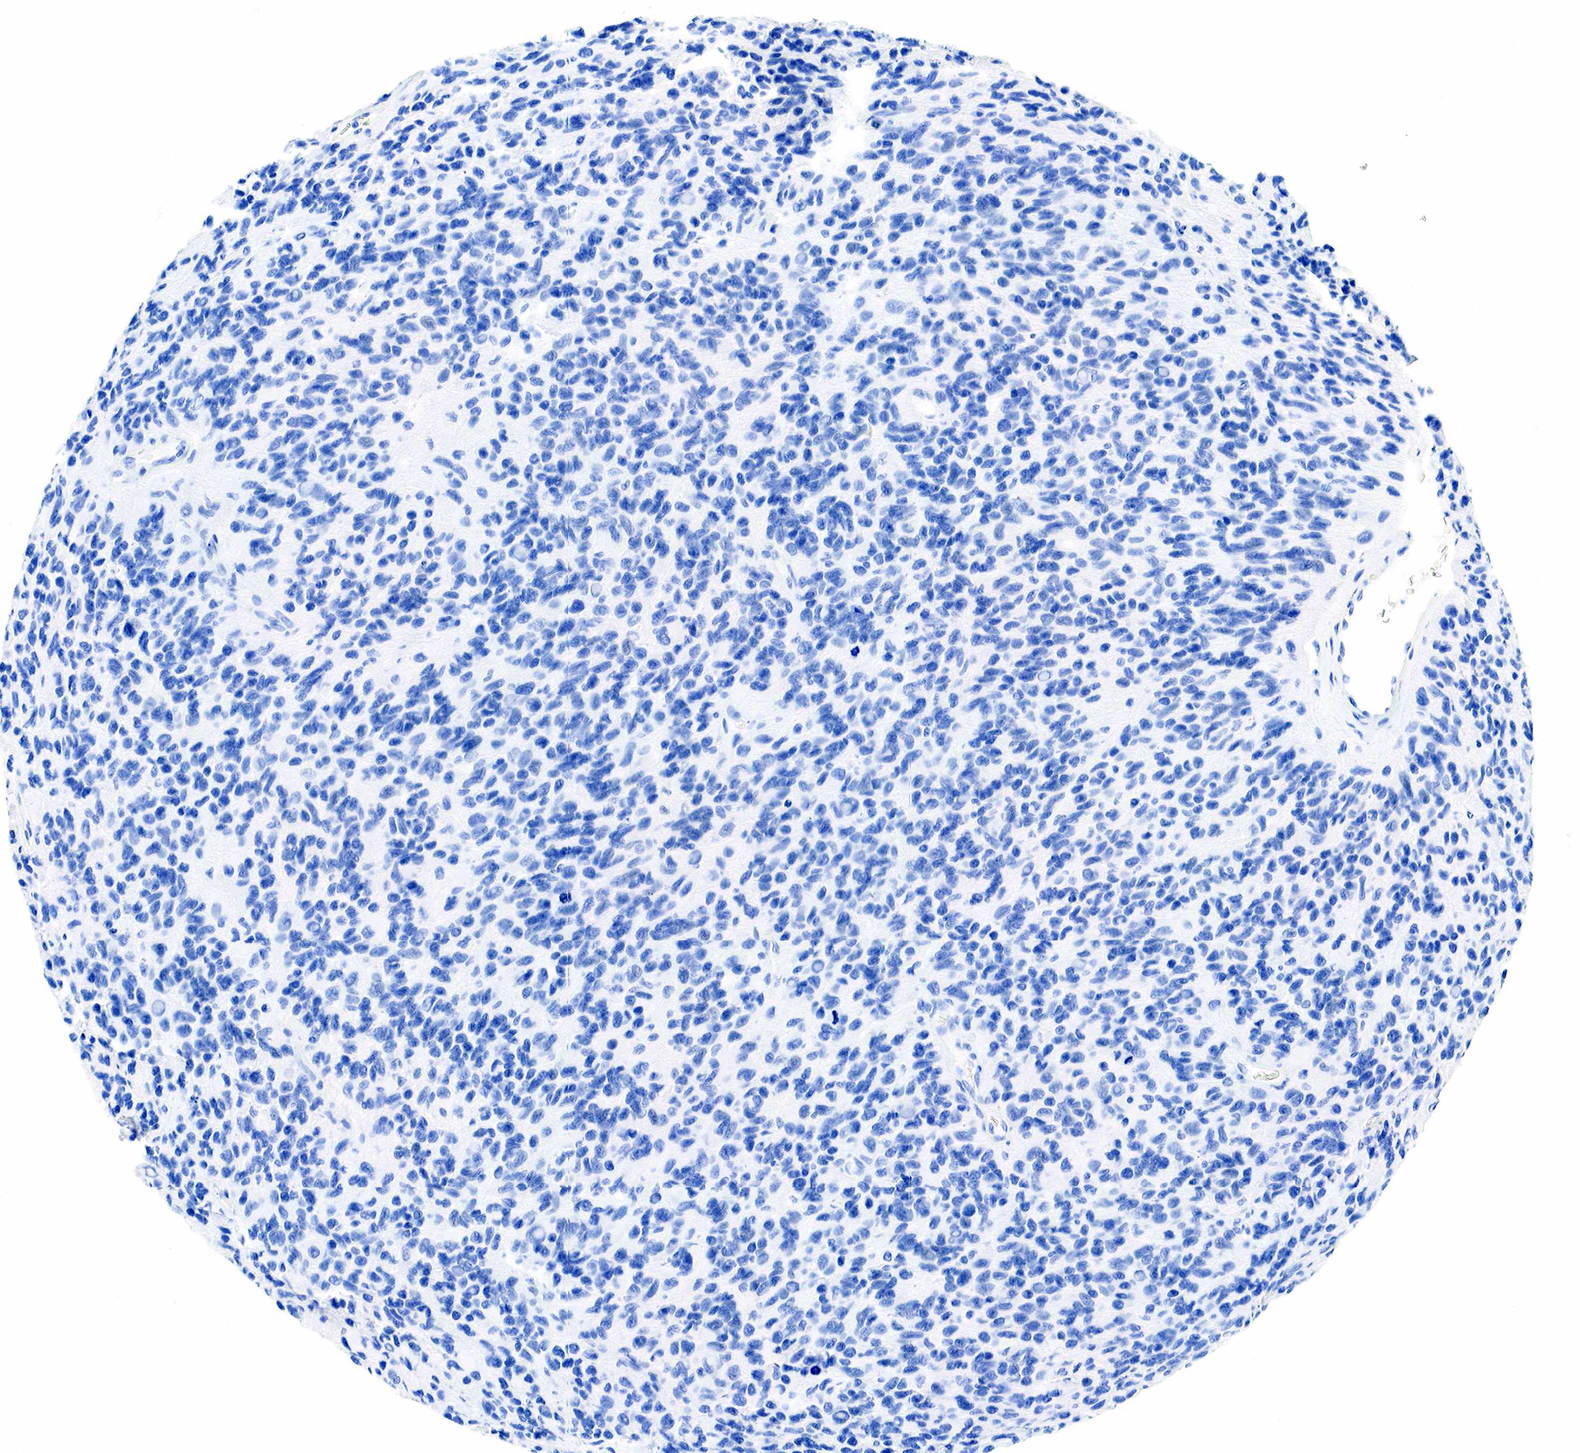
{"staining": {"intensity": "negative", "quantity": "none", "location": "none"}, "tissue": "glioma", "cell_type": "Tumor cells", "image_type": "cancer", "snomed": [{"axis": "morphology", "description": "Glioma, malignant, High grade"}, {"axis": "topography", "description": "Brain"}], "caption": "This photomicrograph is of glioma stained with immunohistochemistry (IHC) to label a protein in brown with the nuclei are counter-stained blue. There is no expression in tumor cells.", "gene": "KRT7", "patient": {"sex": "male", "age": 77}}